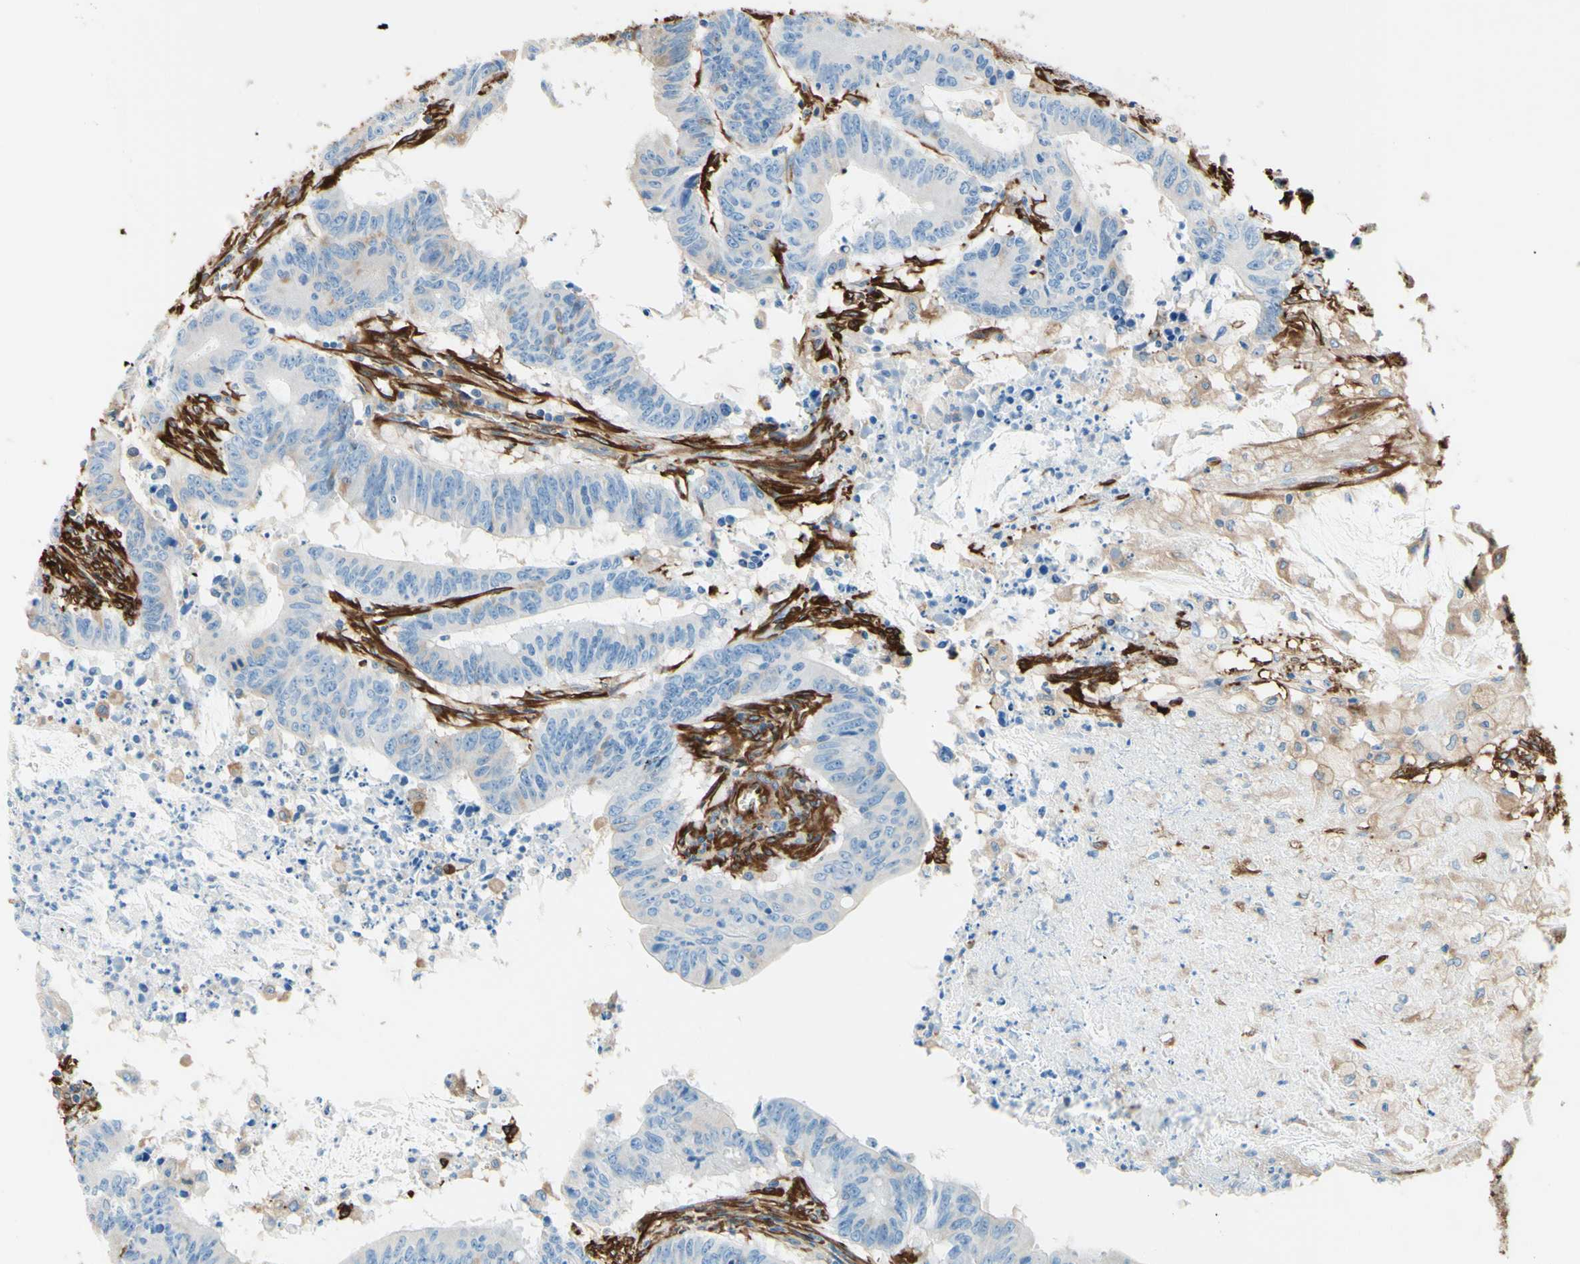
{"staining": {"intensity": "negative", "quantity": "none", "location": "none"}, "tissue": "colorectal cancer", "cell_type": "Tumor cells", "image_type": "cancer", "snomed": [{"axis": "morphology", "description": "Adenocarcinoma, NOS"}, {"axis": "topography", "description": "Colon"}], "caption": "DAB (3,3'-diaminobenzidine) immunohistochemical staining of colorectal cancer shows no significant positivity in tumor cells.", "gene": "DPYSL3", "patient": {"sex": "male", "age": 45}}